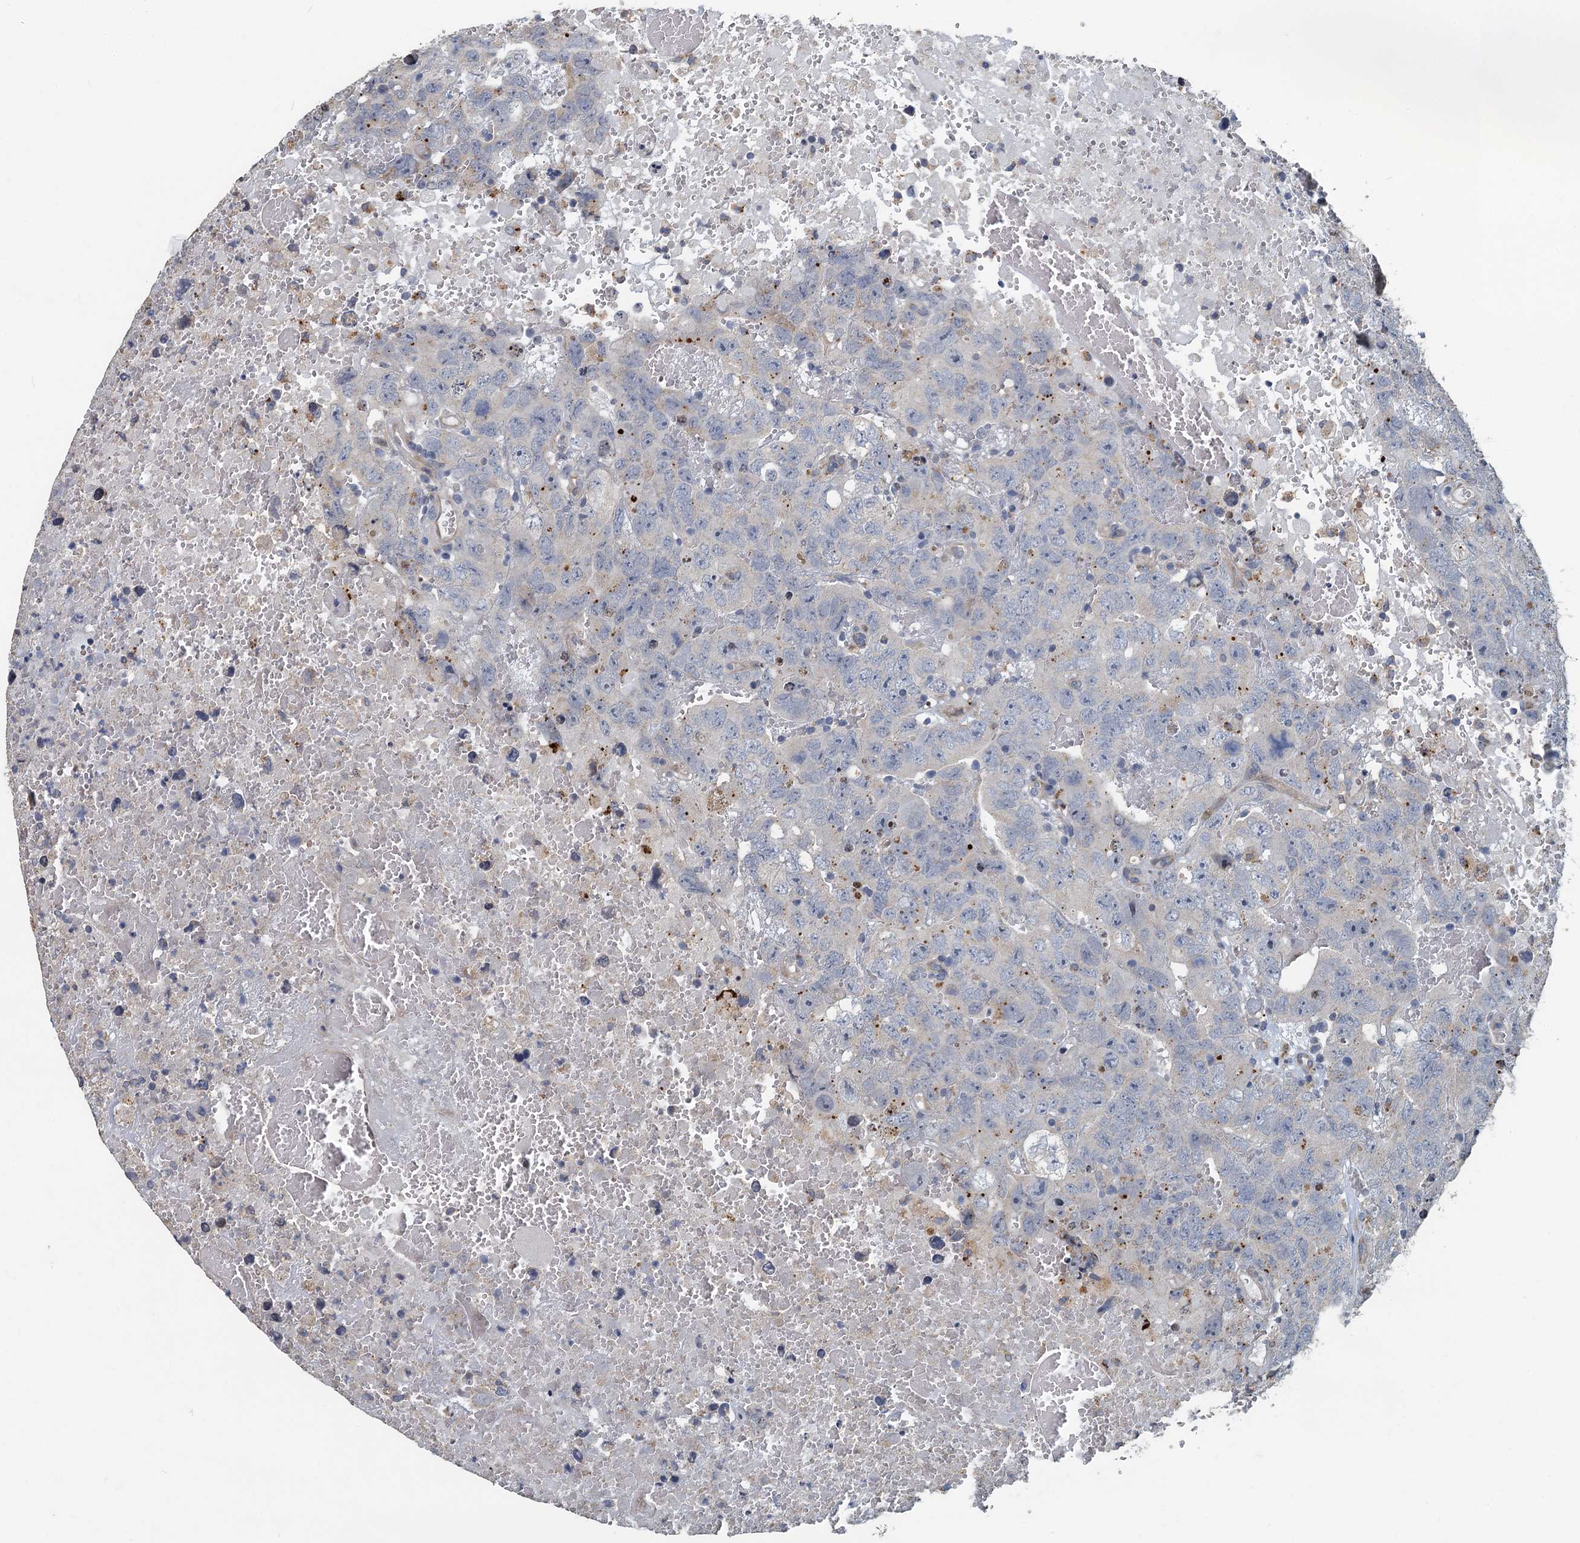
{"staining": {"intensity": "negative", "quantity": "none", "location": "none"}, "tissue": "testis cancer", "cell_type": "Tumor cells", "image_type": "cancer", "snomed": [{"axis": "morphology", "description": "Carcinoma, Embryonal, NOS"}, {"axis": "topography", "description": "Testis"}], "caption": "A high-resolution photomicrograph shows IHC staining of embryonal carcinoma (testis), which shows no significant expression in tumor cells.", "gene": "AGRN", "patient": {"sex": "male", "age": 45}}